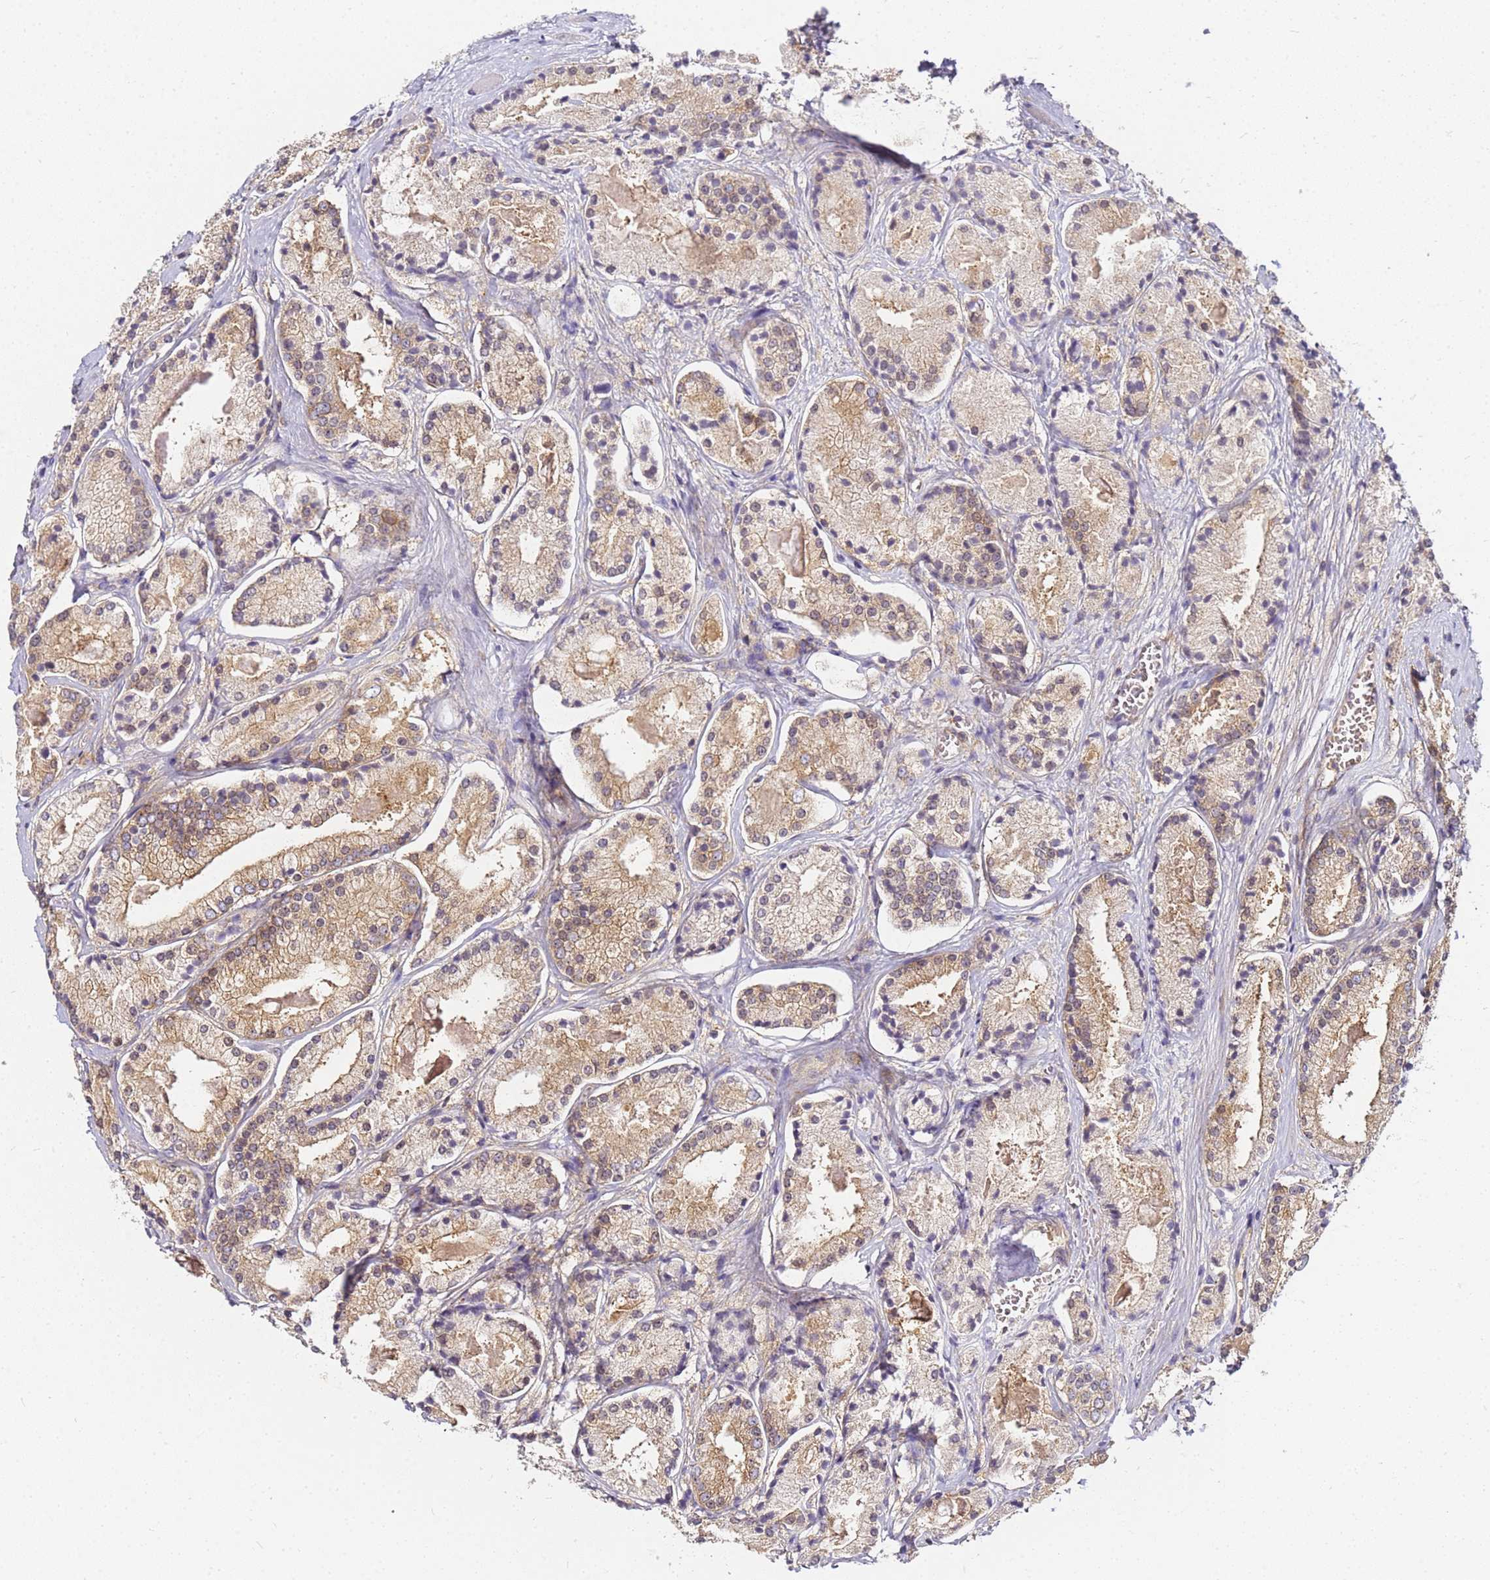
{"staining": {"intensity": "weak", "quantity": ">75%", "location": "cytoplasmic/membranous"}, "tissue": "prostate cancer", "cell_type": "Tumor cells", "image_type": "cancer", "snomed": [{"axis": "morphology", "description": "Adenocarcinoma, High grade"}, {"axis": "topography", "description": "Prostate"}], "caption": "Protein staining by immunohistochemistry demonstrates weak cytoplasmic/membranous positivity in approximately >75% of tumor cells in adenocarcinoma (high-grade) (prostate).", "gene": "CHM", "patient": {"sex": "male", "age": 67}}